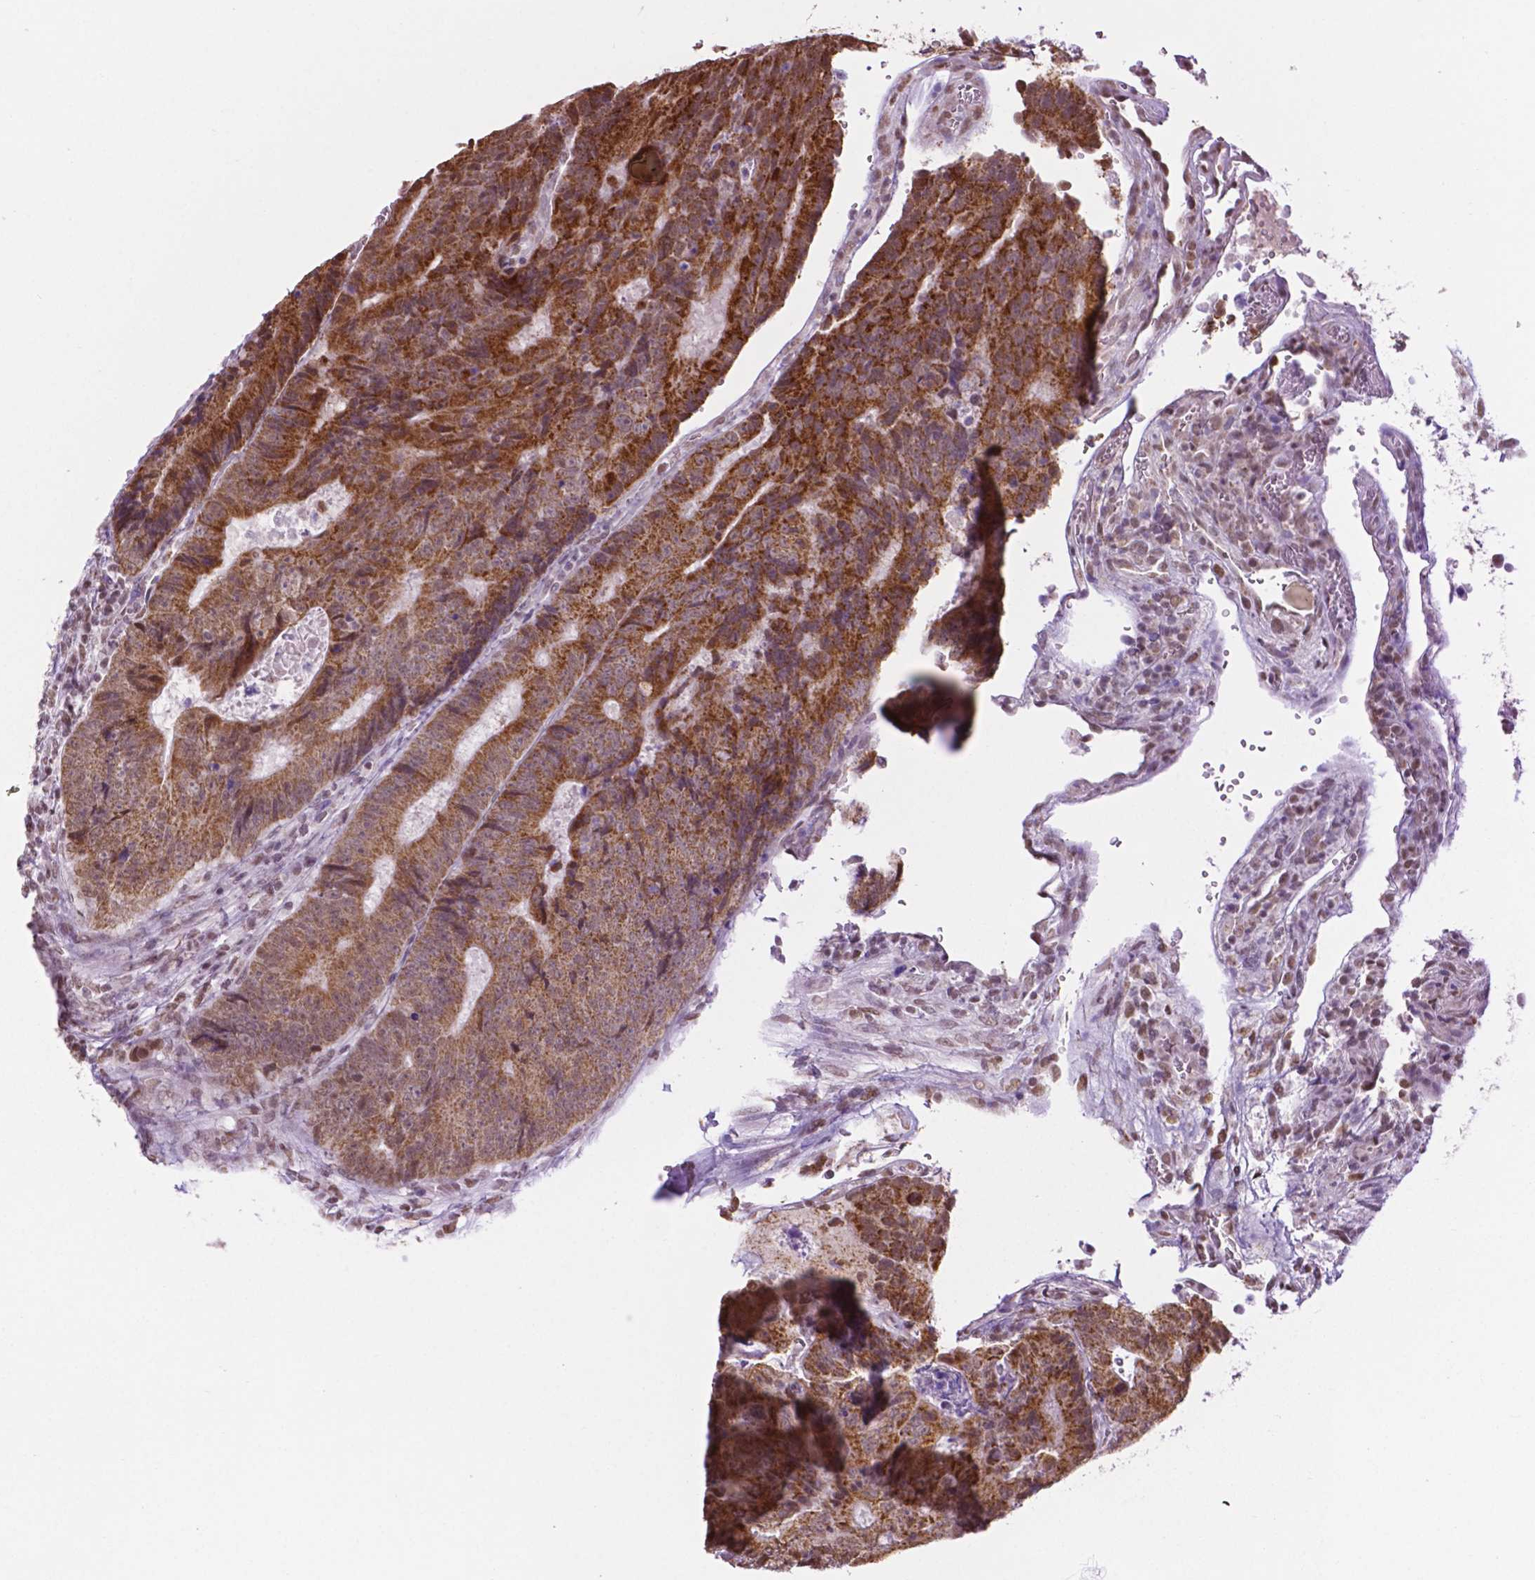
{"staining": {"intensity": "strong", "quantity": ">75%", "location": "cytoplasmic/membranous,nuclear"}, "tissue": "colorectal cancer", "cell_type": "Tumor cells", "image_type": "cancer", "snomed": [{"axis": "morphology", "description": "Adenocarcinoma, NOS"}, {"axis": "topography", "description": "Colon"}], "caption": "Colorectal cancer (adenocarcinoma) was stained to show a protein in brown. There is high levels of strong cytoplasmic/membranous and nuclear expression in approximately >75% of tumor cells.", "gene": "COL23A1", "patient": {"sex": "female", "age": 48}}